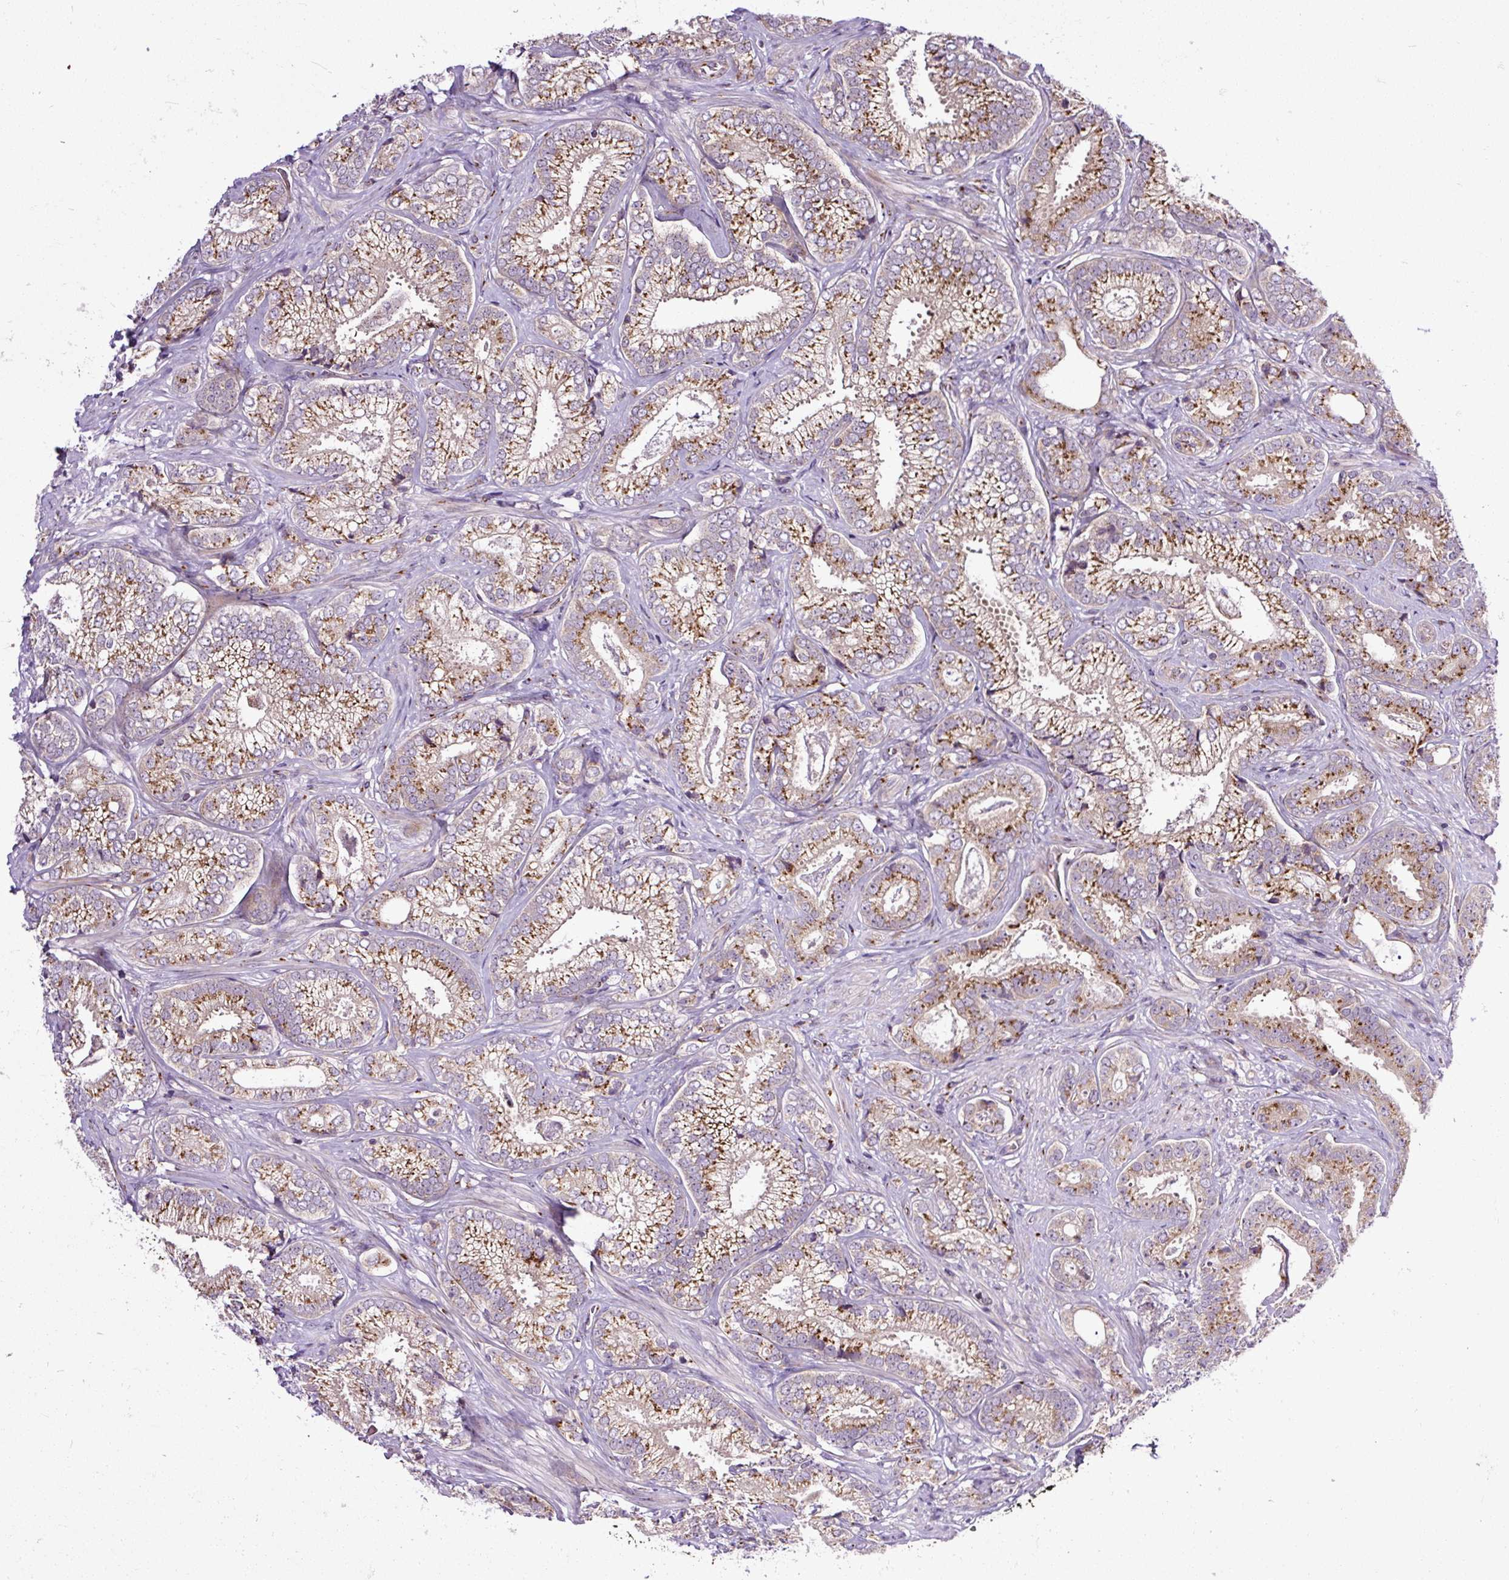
{"staining": {"intensity": "moderate", "quantity": ">75%", "location": "cytoplasmic/membranous"}, "tissue": "prostate cancer", "cell_type": "Tumor cells", "image_type": "cancer", "snomed": [{"axis": "morphology", "description": "Adenocarcinoma, Low grade"}, {"axis": "topography", "description": "Prostate"}], "caption": "Immunohistochemistry micrograph of neoplastic tissue: prostate adenocarcinoma (low-grade) stained using IHC displays medium levels of moderate protein expression localized specifically in the cytoplasmic/membranous of tumor cells, appearing as a cytoplasmic/membranous brown color.", "gene": "MSMP", "patient": {"sex": "male", "age": 63}}